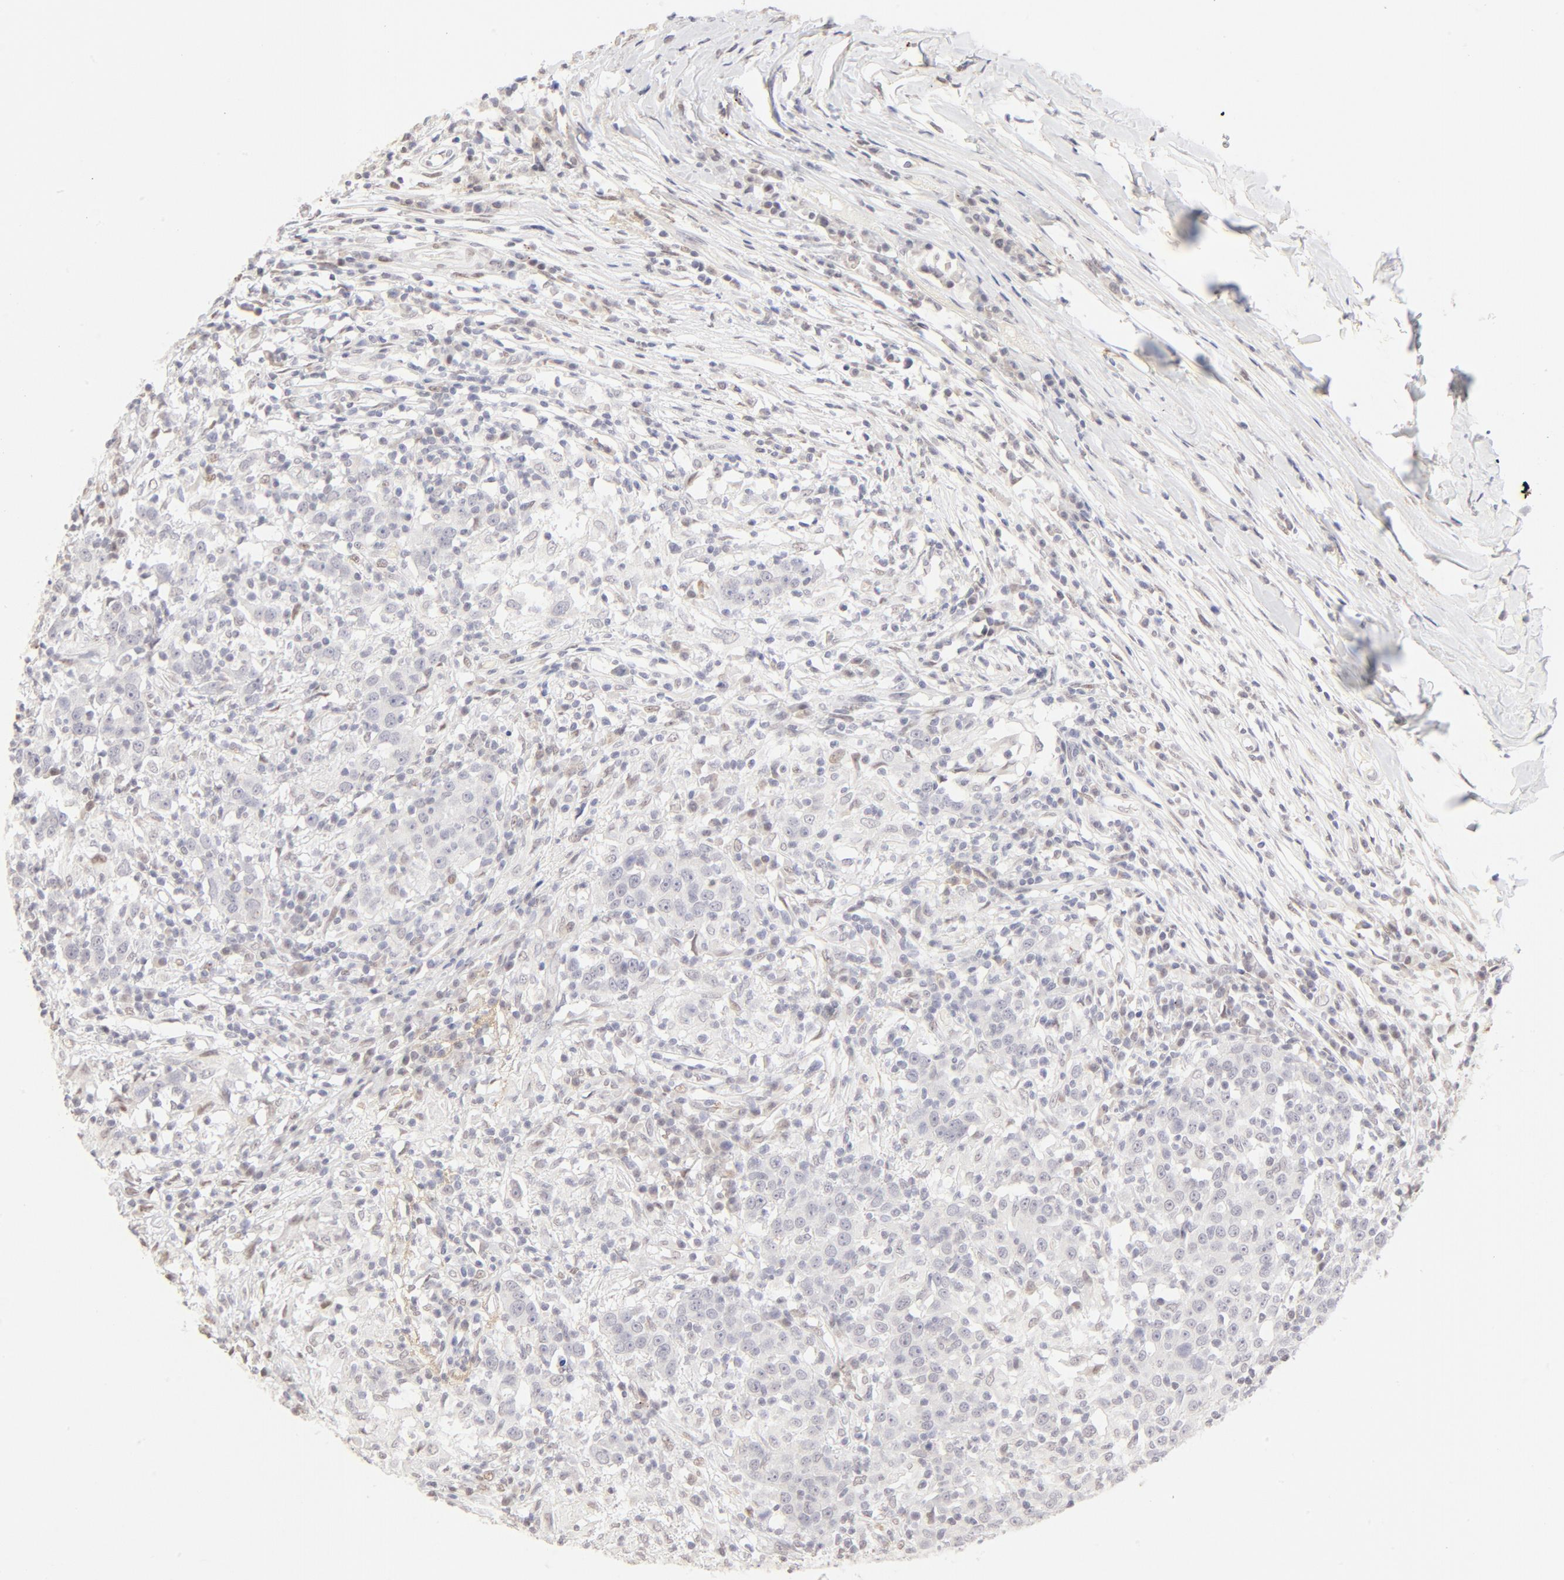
{"staining": {"intensity": "weak", "quantity": "<25%", "location": "nuclear"}, "tissue": "head and neck cancer", "cell_type": "Tumor cells", "image_type": "cancer", "snomed": [{"axis": "morphology", "description": "Adenocarcinoma, NOS"}, {"axis": "topography", "description": "Salivary gland"}, {"axis": "topography", "description": "Head-Neck"}], "caption": "Immunohistochemical staining of human adenocarcinoma (head and neck) reveals no significant expression in tumor cells. (DAB immunohistochemistry with hematoxylin counter stain).", "gene": "PBX1", "patient": {"sex": "female", "age": 65}}